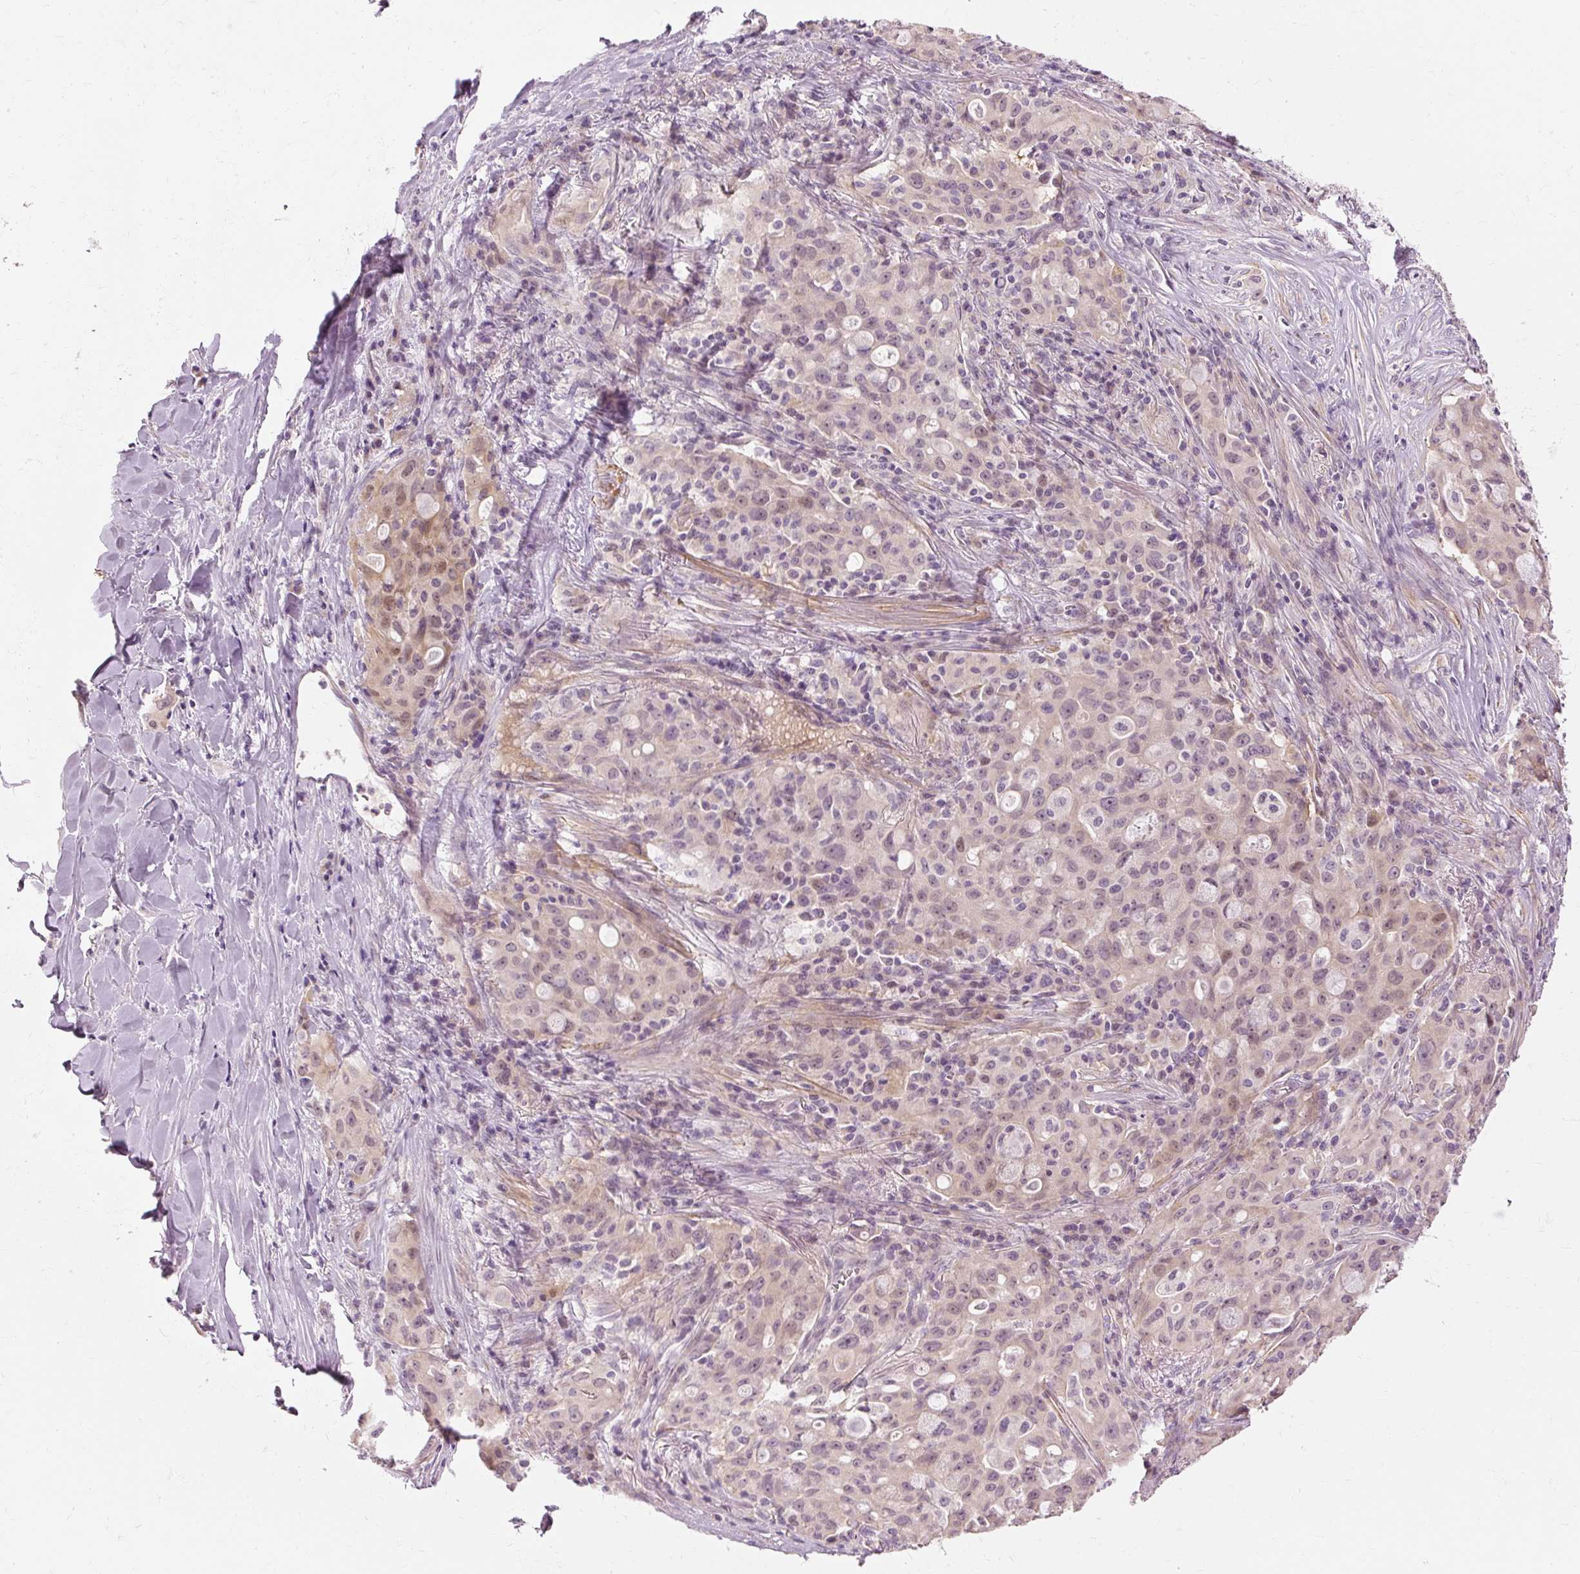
{"staining": {"intensity": "weak", "quantity": "25%-75%", "location": "cytoplasmic/membranous,nuclear"}, "tissue": "lung cancer", "cell_type": "Tumor cells", "image_type": "cancer", "snomed": [{"axis": "morphology", "description": "Adenocarcinoma, NOS"}, {"axis": "topography", "description": "Lung"}], "caption": "This is a photomicrograph of IHC staining of adenocarcinoma (lung), which shows weak expression in the cytoplasmic/membranous and nuclear of tumor cells.", "gene": "CAPN3", "patient": {"sex": "female", "age": 44}}